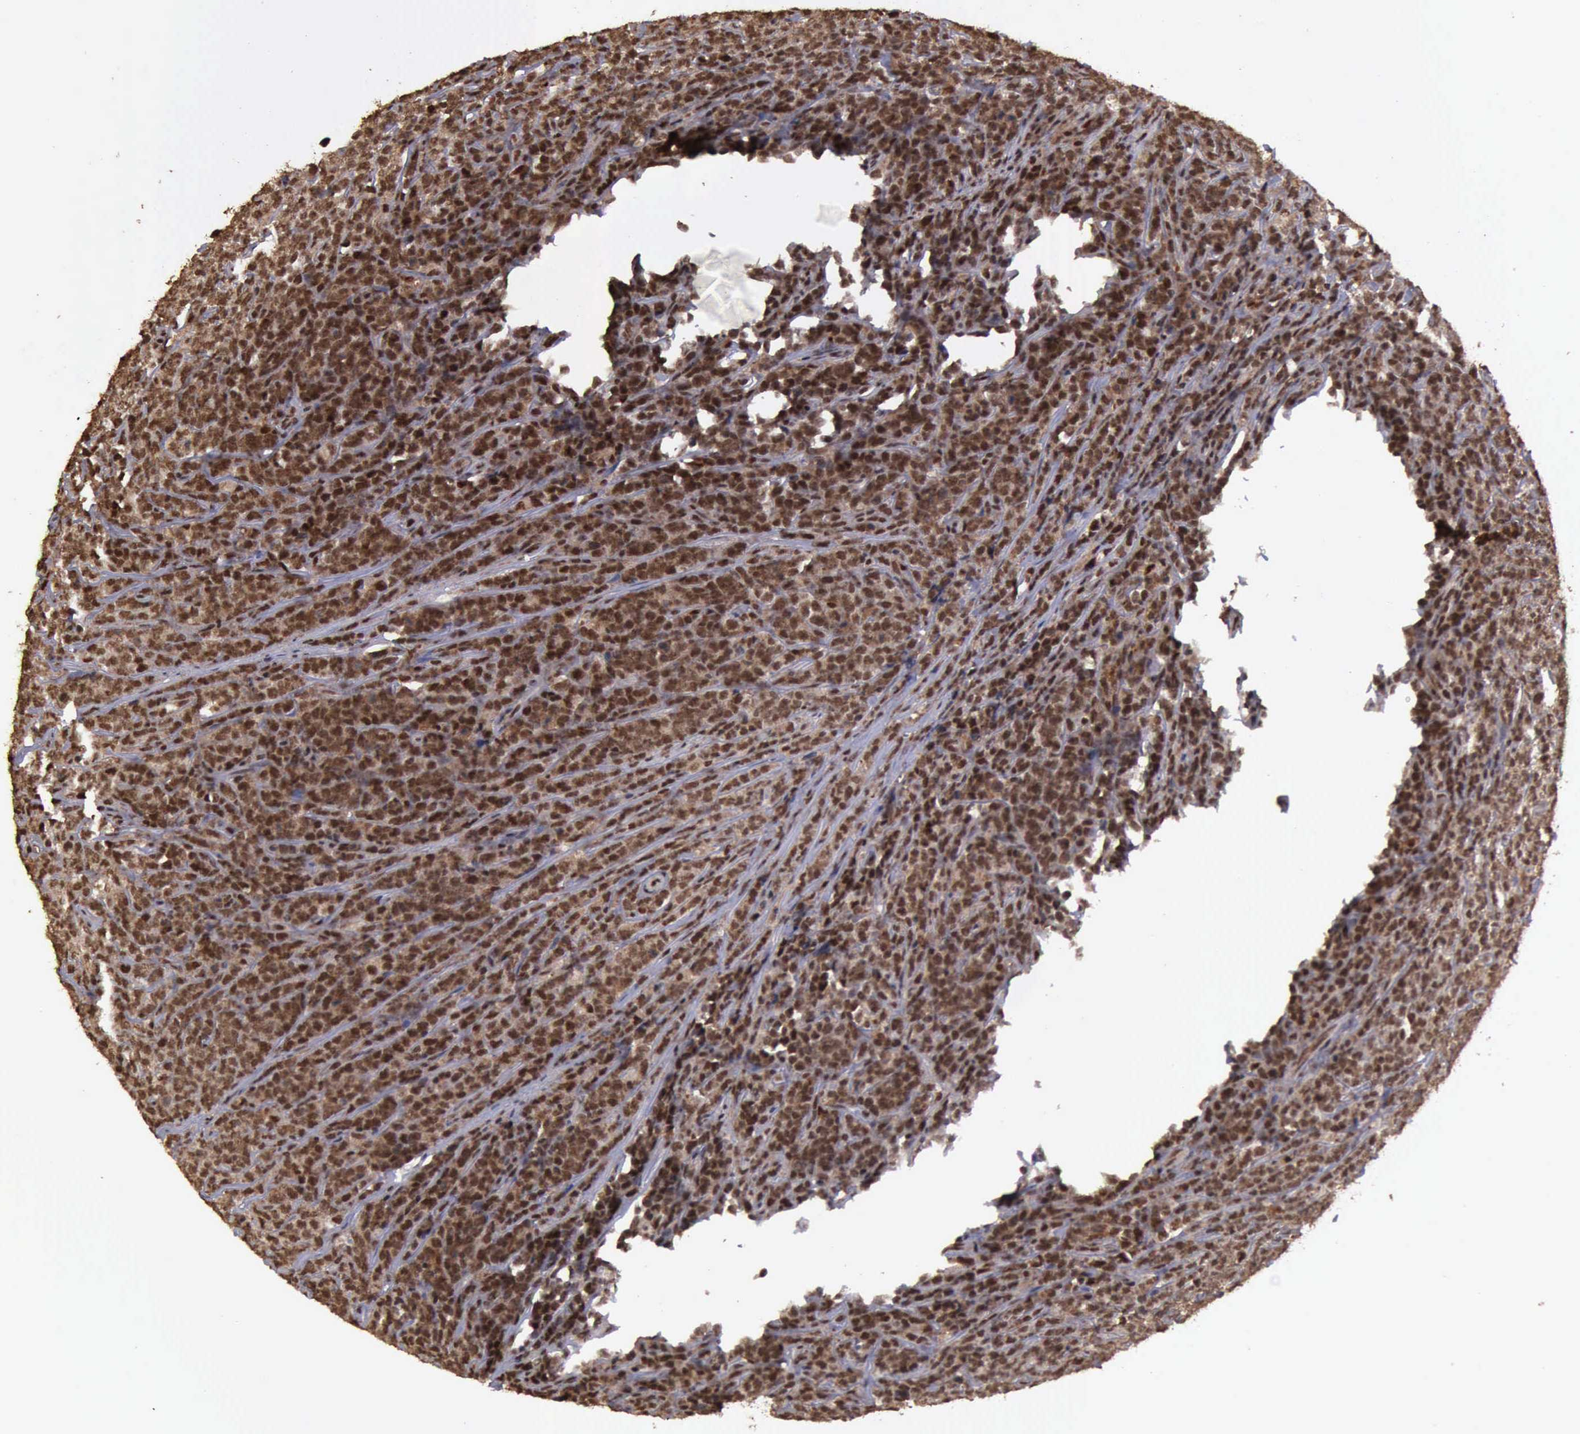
{"staining": {"intensity": "strong", "quantity": ">75%", "location": "cytoplasmic/membranous,nuclear"}, "tissue": "lymphoma", "cell_type": "Tumor cells", "image_type": "cancer", "snomed": [{"axis": "morphology", "description": "Malignant lymphoma, non-Hodgkin's type, High grade"}, {"axis": "topography", "description": "Small intestine"}, {"axis": "topography", "description": "Colon"}], "caption": "This photomicrograph displays IHC staining of lymphoma, with high strong cytoplasmic/membranous and nuclear expression in about >75% of tumor cells.", "gene": "TRMT2A", "patient": {"sex": "male", "age": 8}}